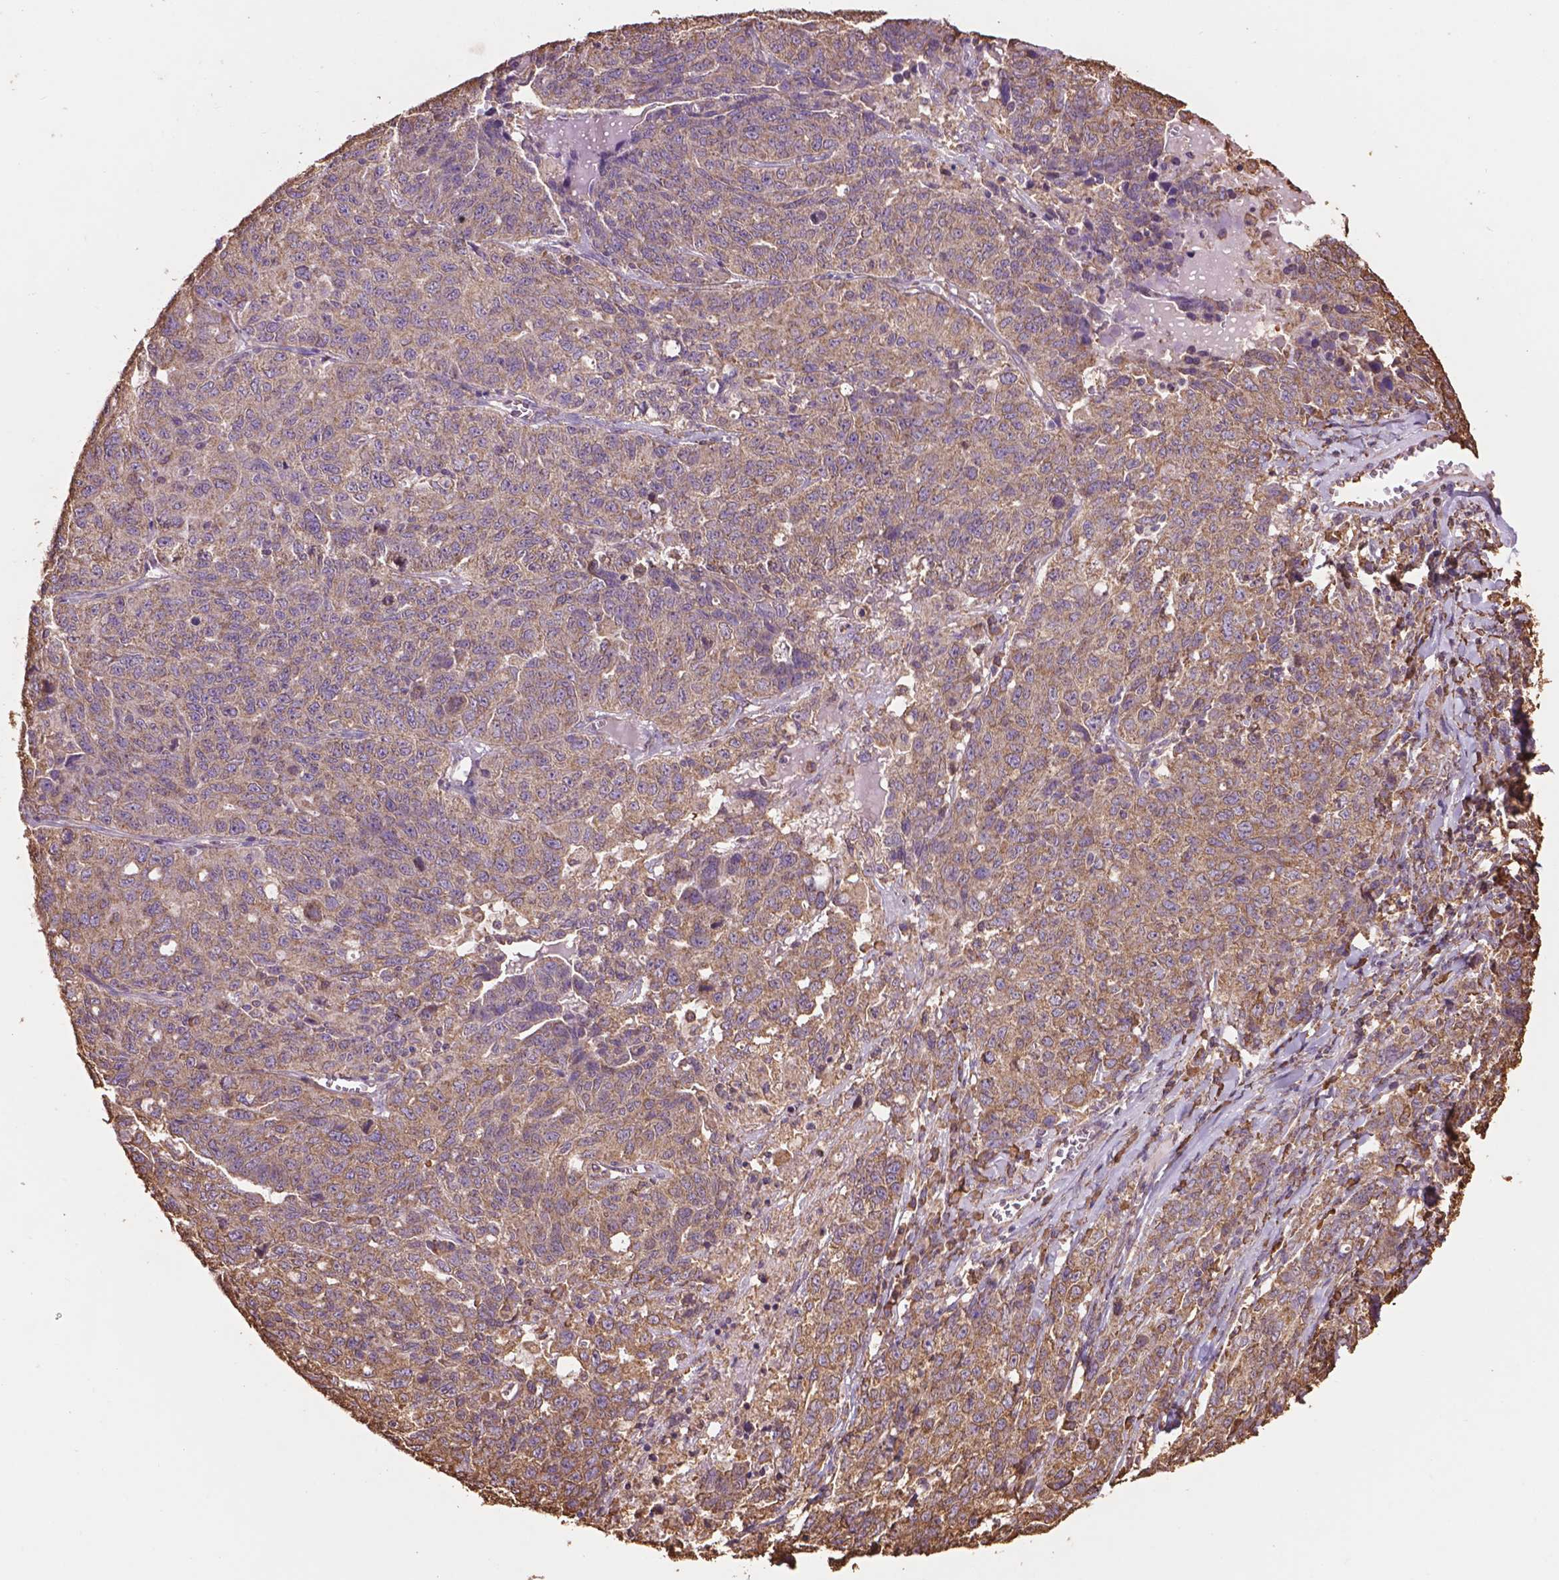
{"staining": {"intensity": "weak", "quantity": ">75%", "location": "cytoplasmic/membranous"}, "tissue": "ovarian cancer", "cell_type": "Tumor cells", "image_type": "cancer", "snomed": [{"axis": "morphology", "description": "Cystadenocarcinoma, serous, NOS"}, {"axis": "topography", "description": "Ovary"}], "caption": "A brown stain labels weak cytoplasmic/membranous expression of a protein in human serous cystadenocarcinoma (ovarian) tumor cells.", "gene": "PPP2R5E", "patient": {"sex": "female", "age": 71}}